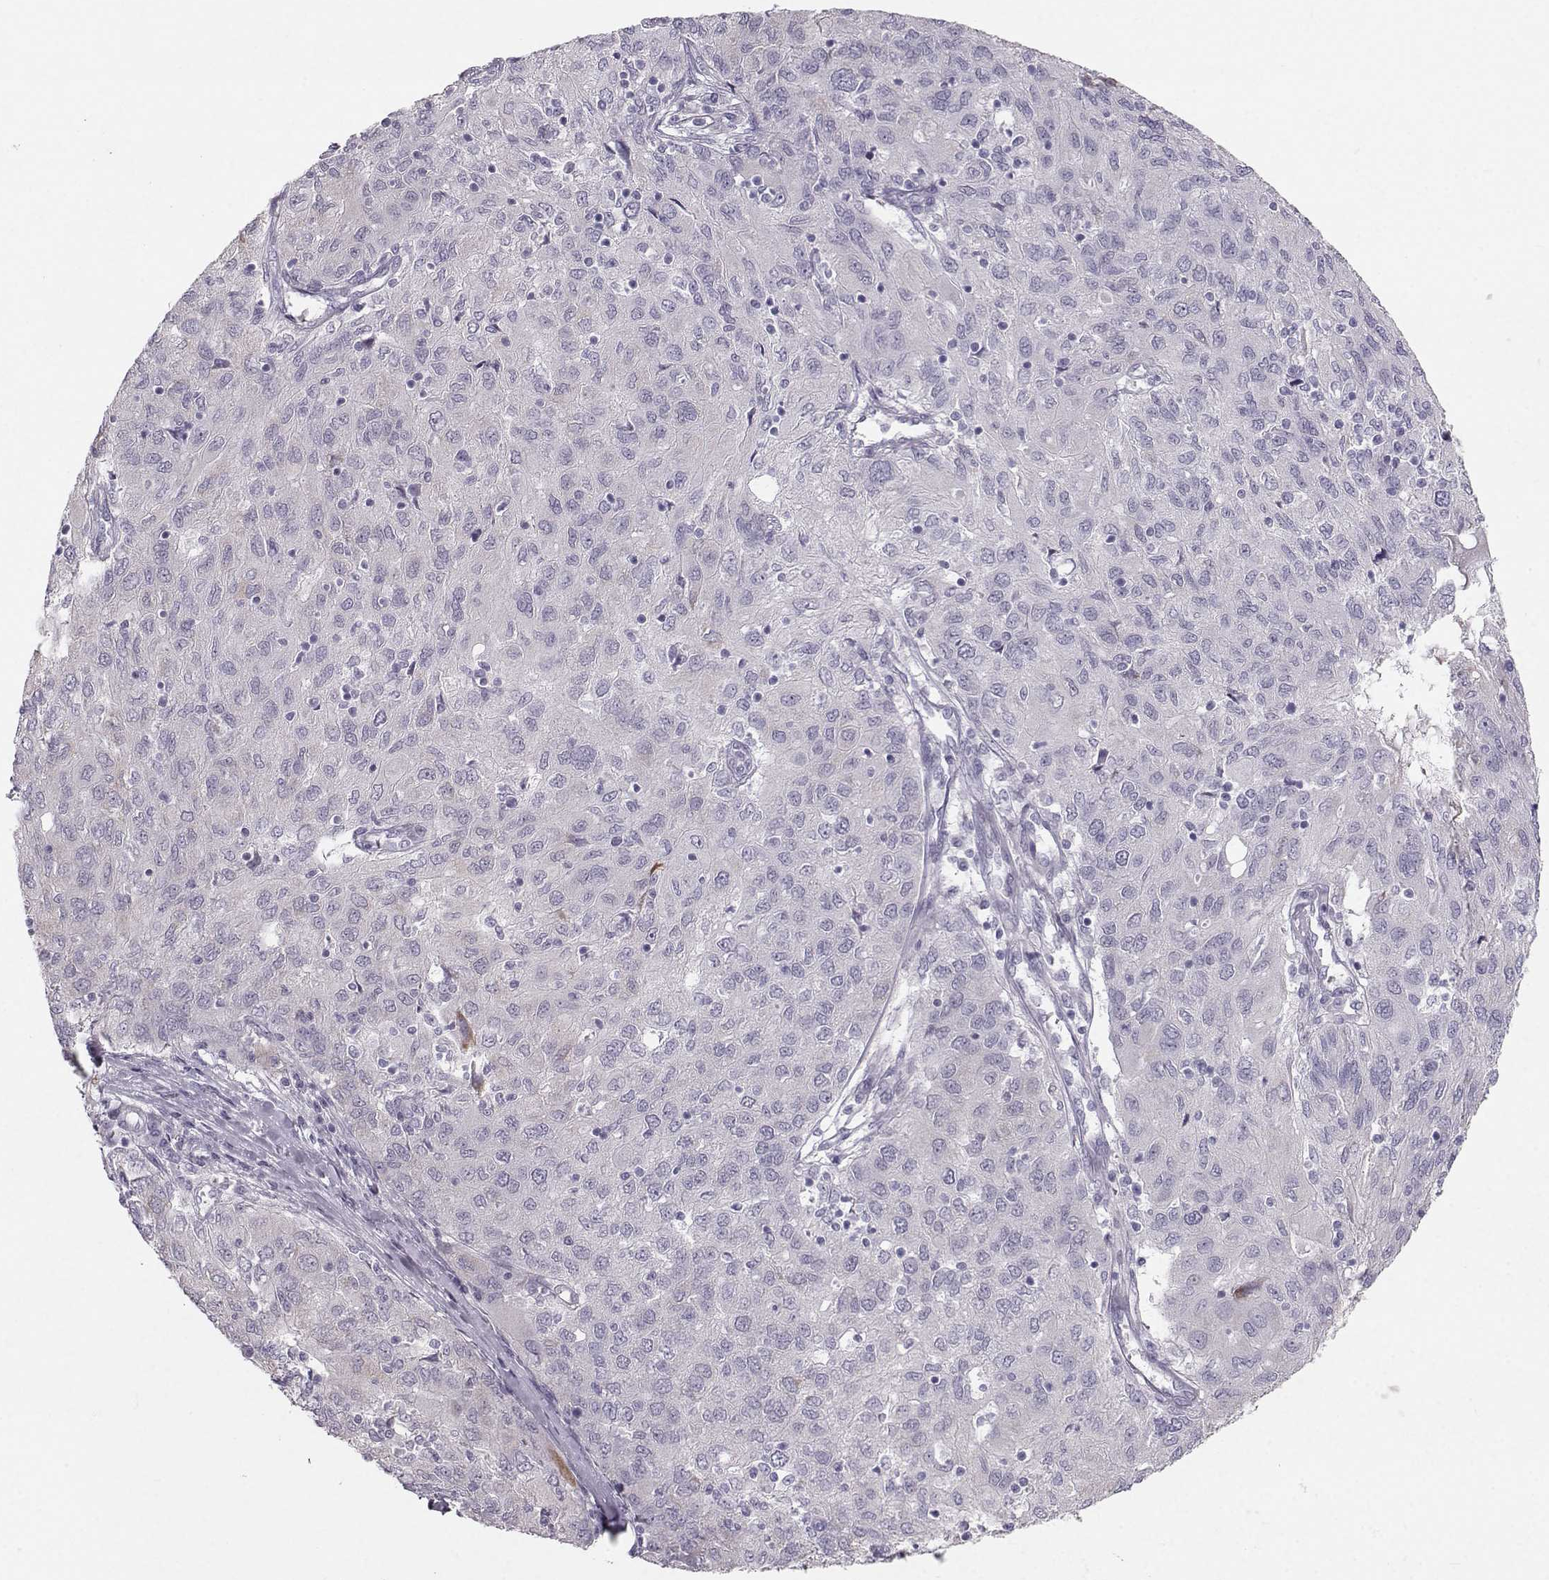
{"staining": {"intensity": "negative", "quantity": "none", "location": "none"}, "tissue": "ovarian cancer", "cell_type": "Tumor cells", "image_type": "cancer", "snomed": [{"axis": "morphology", "description": "Carcinoma, endometroid"}, {"axis": "topography", "description": "Ovary"}], "caption": "Ovarian endometroid carcinoma was stained to show a protein in brown. There is no significant staining in tumor cells.", "gene": "CASR", "patient": {"sex": "female", "age": 50}}